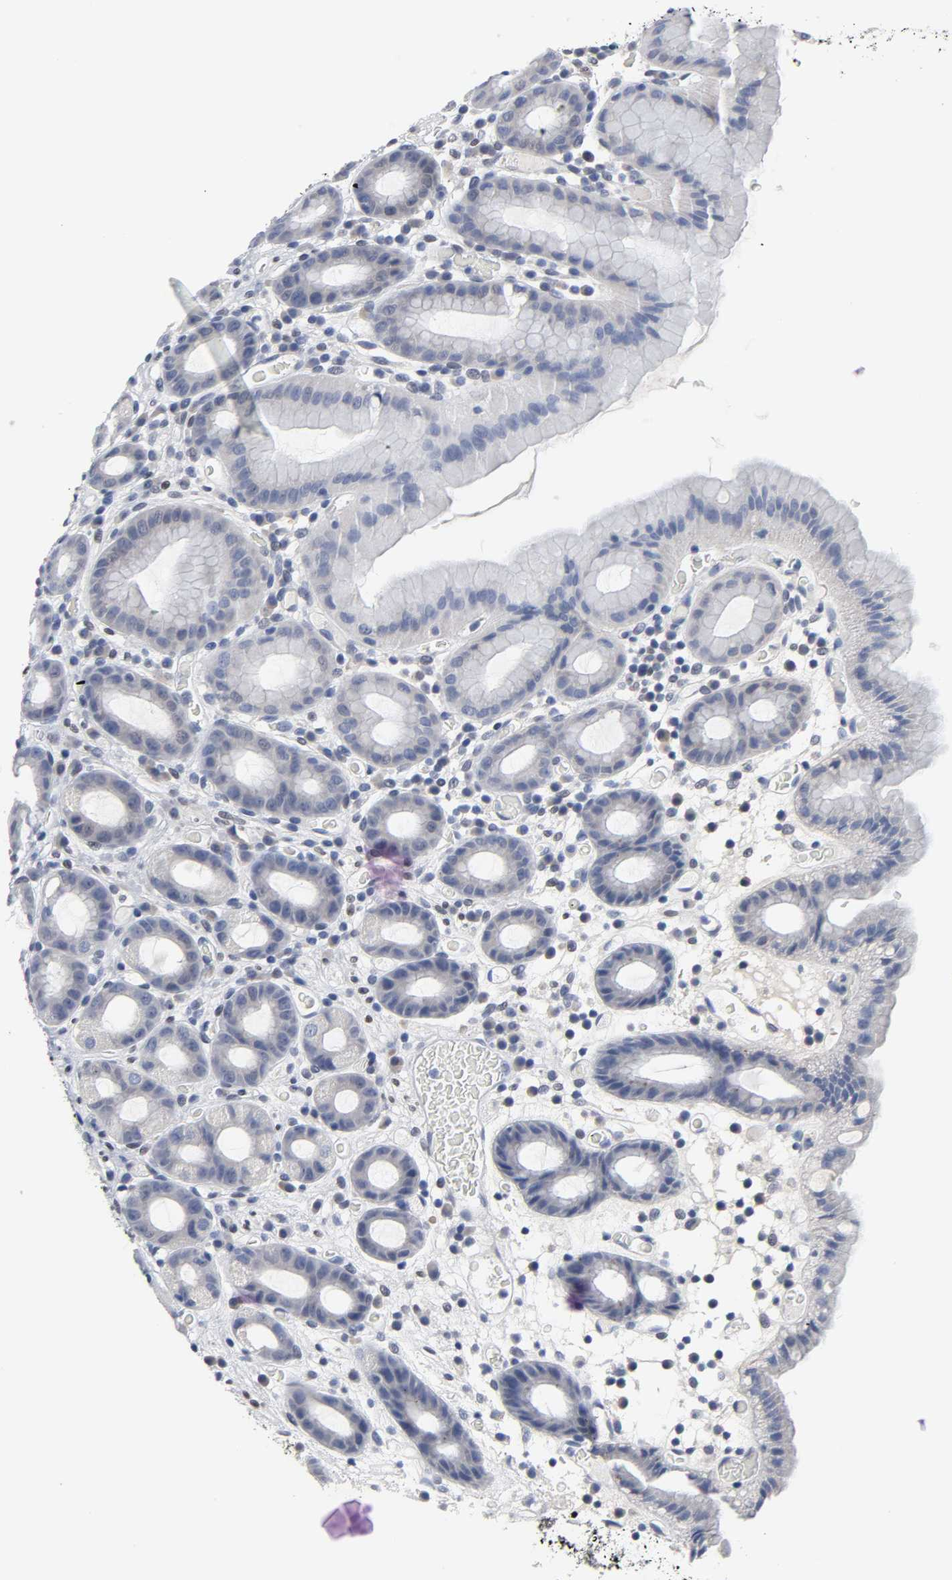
{"staining": {"intensity": "moderate", "quantity": "<25%", "location": "cytoplasmic/membranous"}, "tissue": "stomach", "cell_type": "Glandular cells", "image_type": "normal", "snomed": [{"axis": "morphology", "description": "Normal tissue, NOS"}, {"axis": "topography", "description": "Stomach, upper"}], "caption": "Stomach stained for a protein shows moderate cytoplasmic/membranous positivity in glandular cells. The staining was performed using DAB (3,3'-diaminobenzidine) to visualize the protein expression in brown, while the nuclei were stained in blue with hematoxylin (Magnification: 20x).", "gene": "SALL2", "patient": {"sex": "male", "age": 68}}